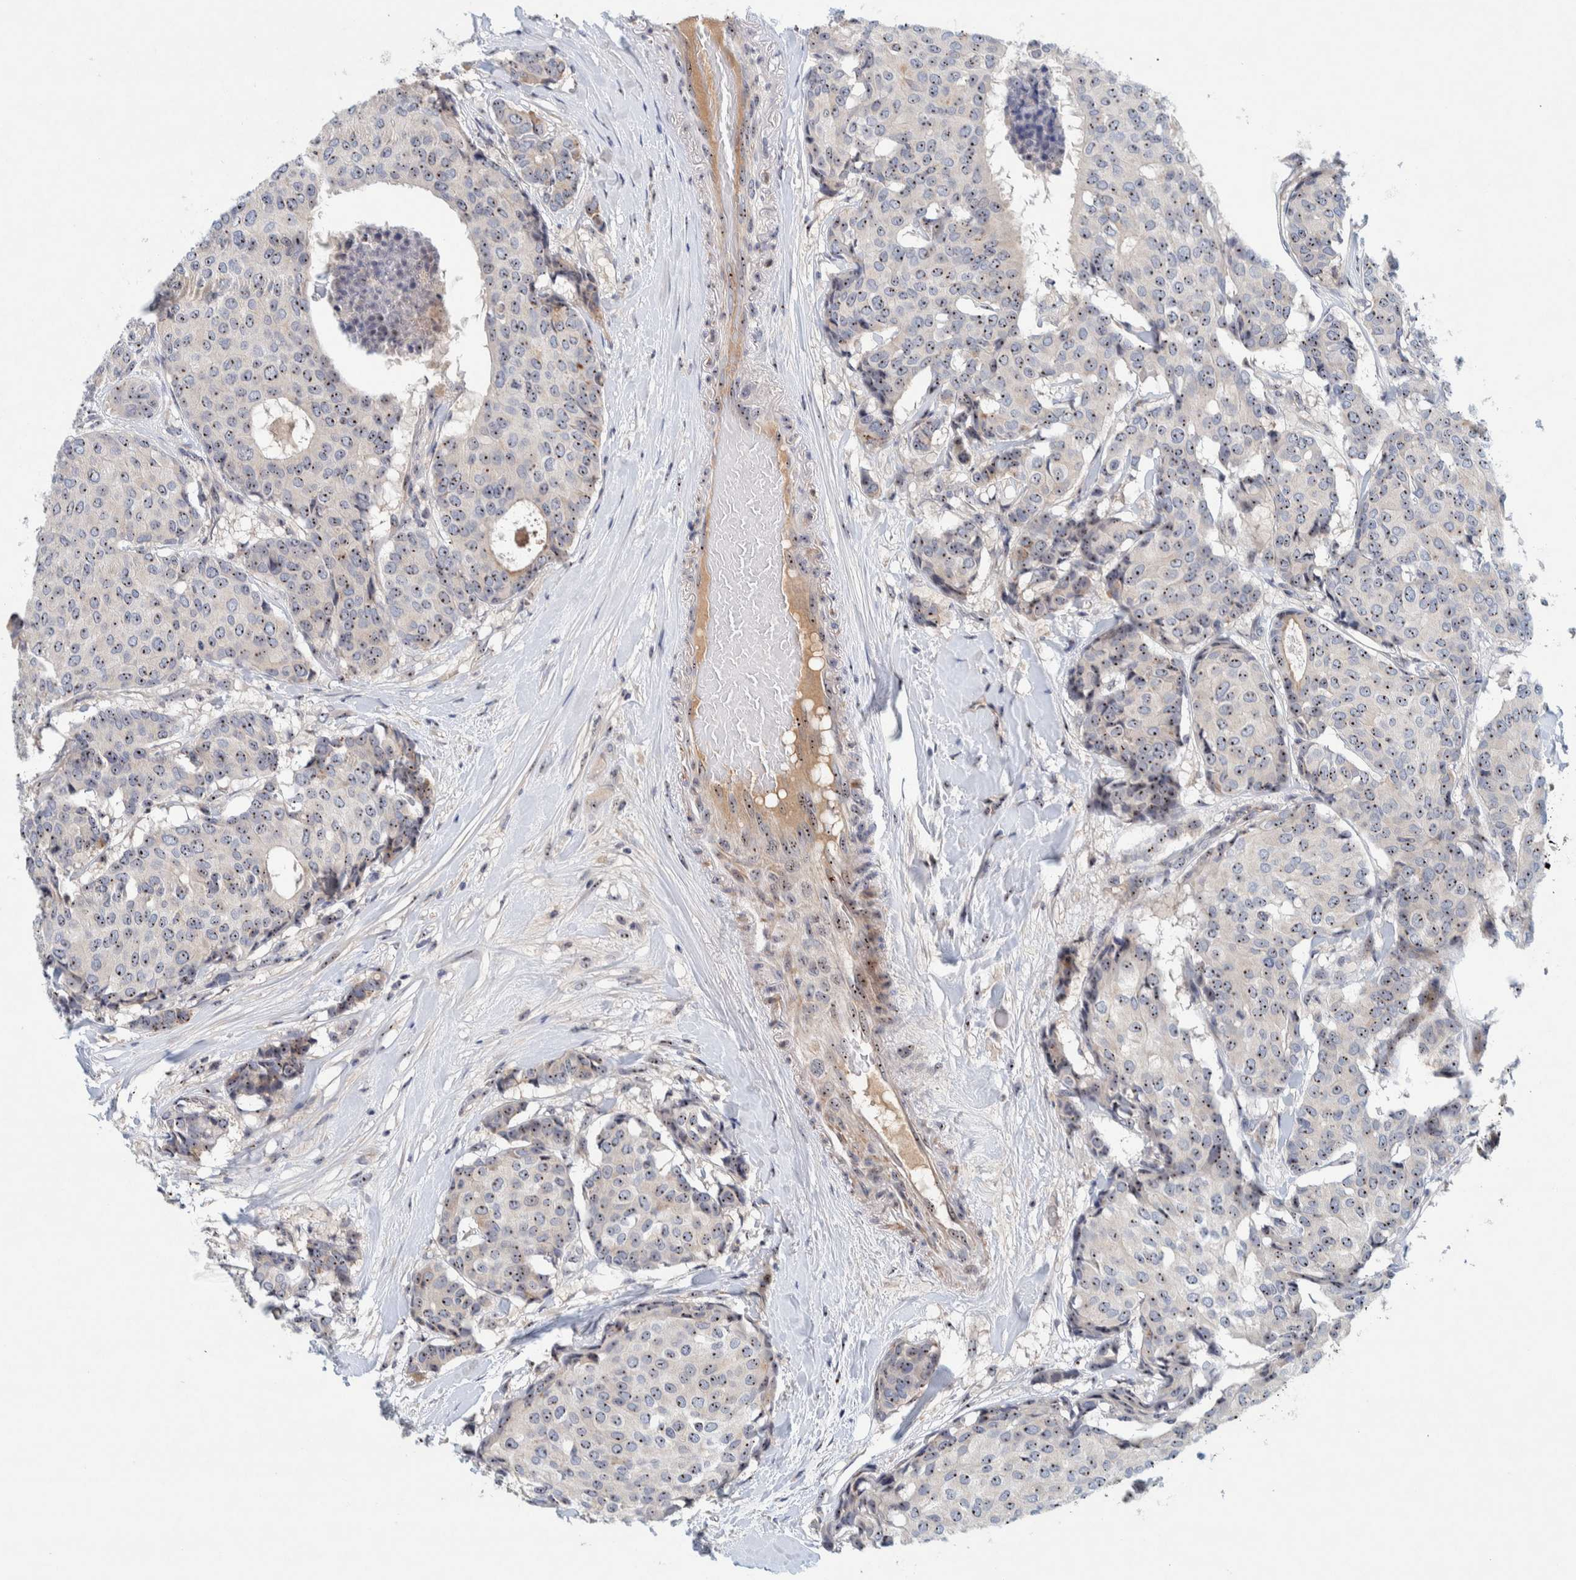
{"staining": {"intensity": "moderate", "quantity": ">75%", "location": "nuclear"}, "tissue": "breast cancer", "cell_type": "Tumor cells", "image_type": "cancer", "snomed": [{"axis": "morphology", "description": "Duct carcinoma"}, {"axis": "topography", "description": "Breast"}], "caption": "DAB immunohistochemical staining of human breast cancer (intraductal carcinoma) shows moderate nuclear protein expression in approximately >75% of tumor cells.", "gene": "NOL11", "patient": {"sex": "female", "age": 75}}